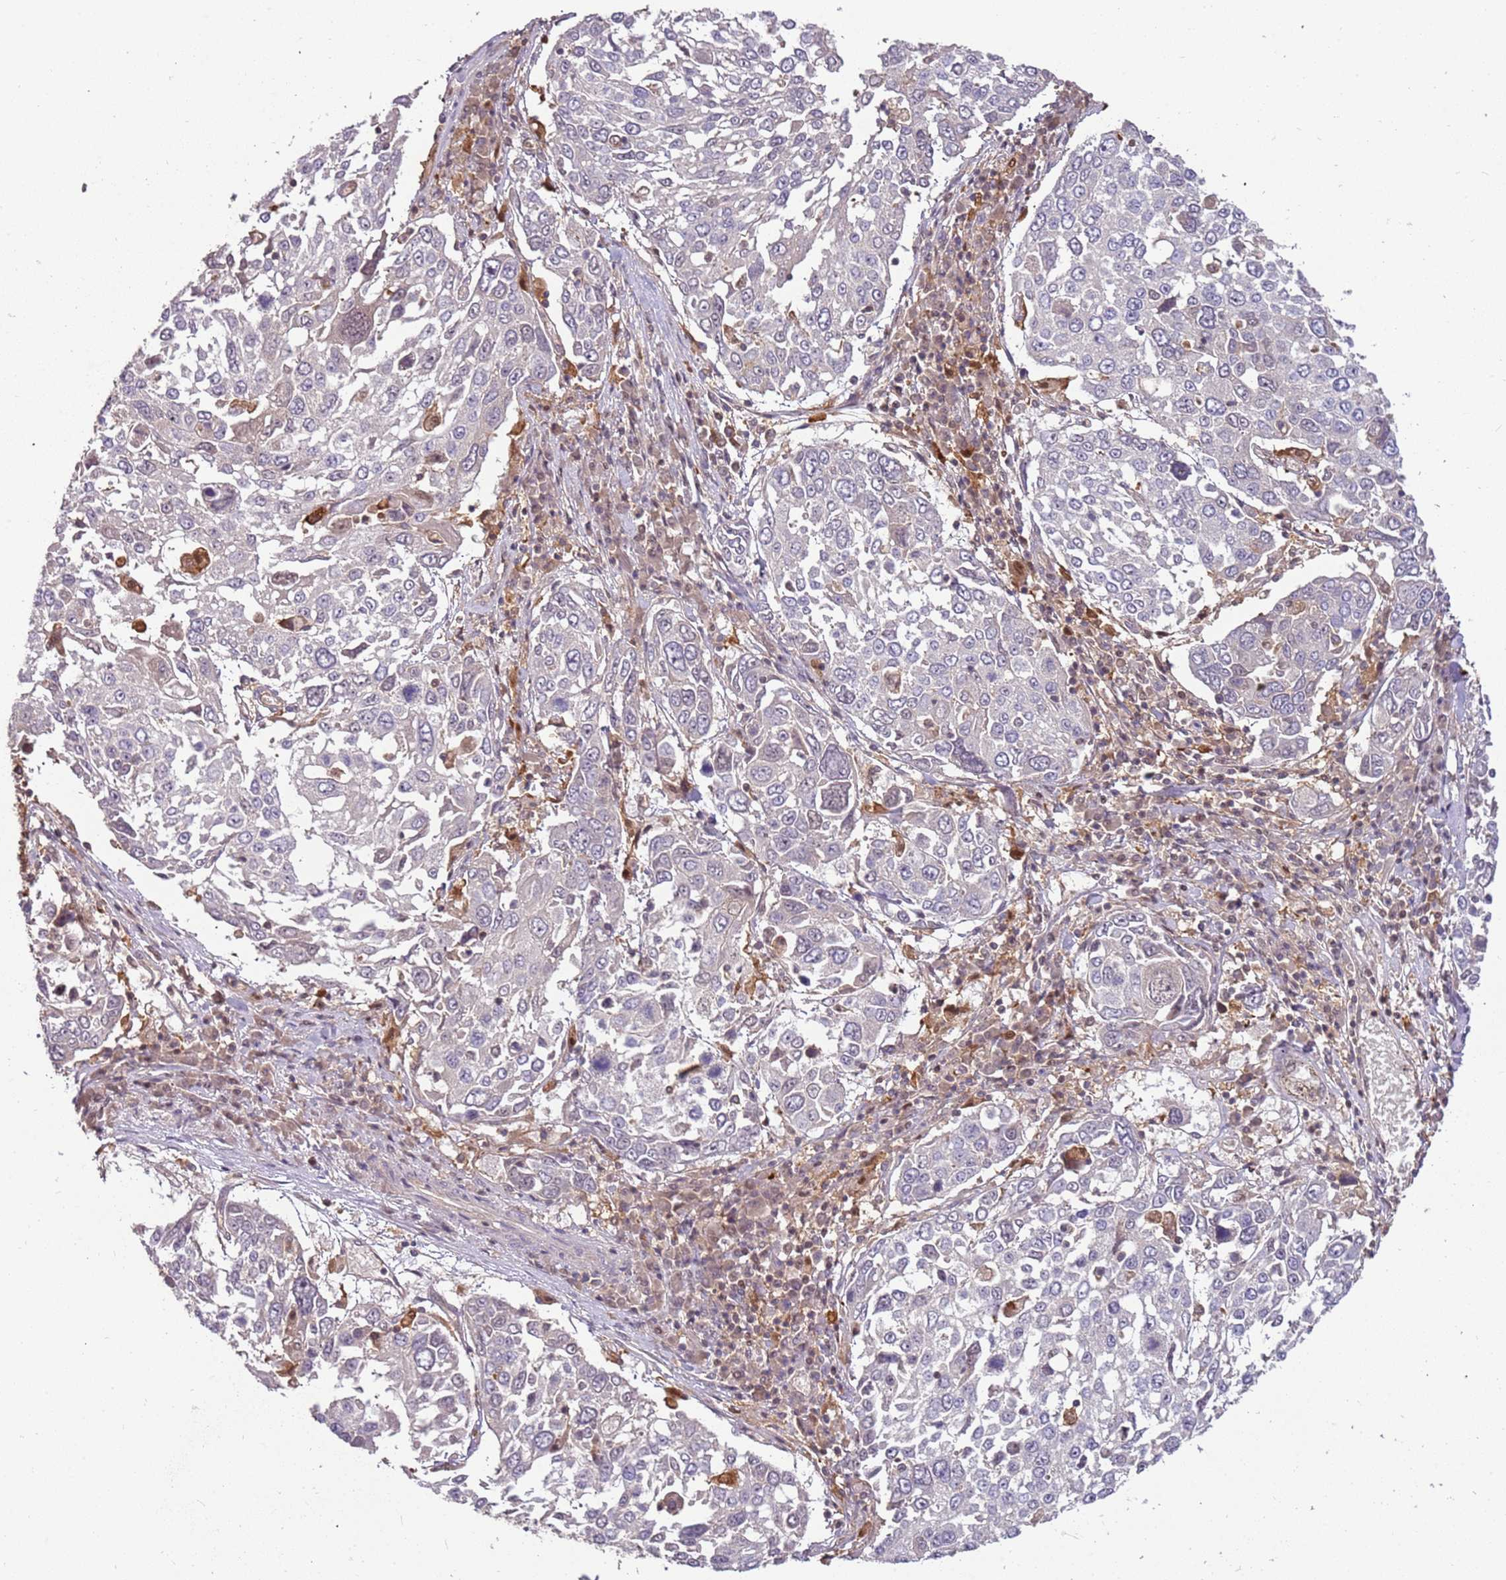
{"staining": {"intensity": "negative", "quantity": "none", "location": "none"}, "tissue": "lung cancer", "cell_type": "Tumor cells", "image_type": "cancer", "snomed": [{"axis": "morphology", "description": "Squamous cell carcinoma, NOS"}, {"axis": "topography", "description": "Lung"}], "caption": "A high-resolution photomicrograph shows immunohistochemistry (IHC) staining of lung cancer (squamous cell carcinoma), which demonstrates no significant staining in tumor cells. The staining was performed using DAB (3,3'-diaminobenzidine) to visualize the protein expression in brown, while the nuclei were stained in blue with hematoxylin (Magnification: 20x).", "gene": "GSTO2", "patient": {"sex": "male", "age": 65}}